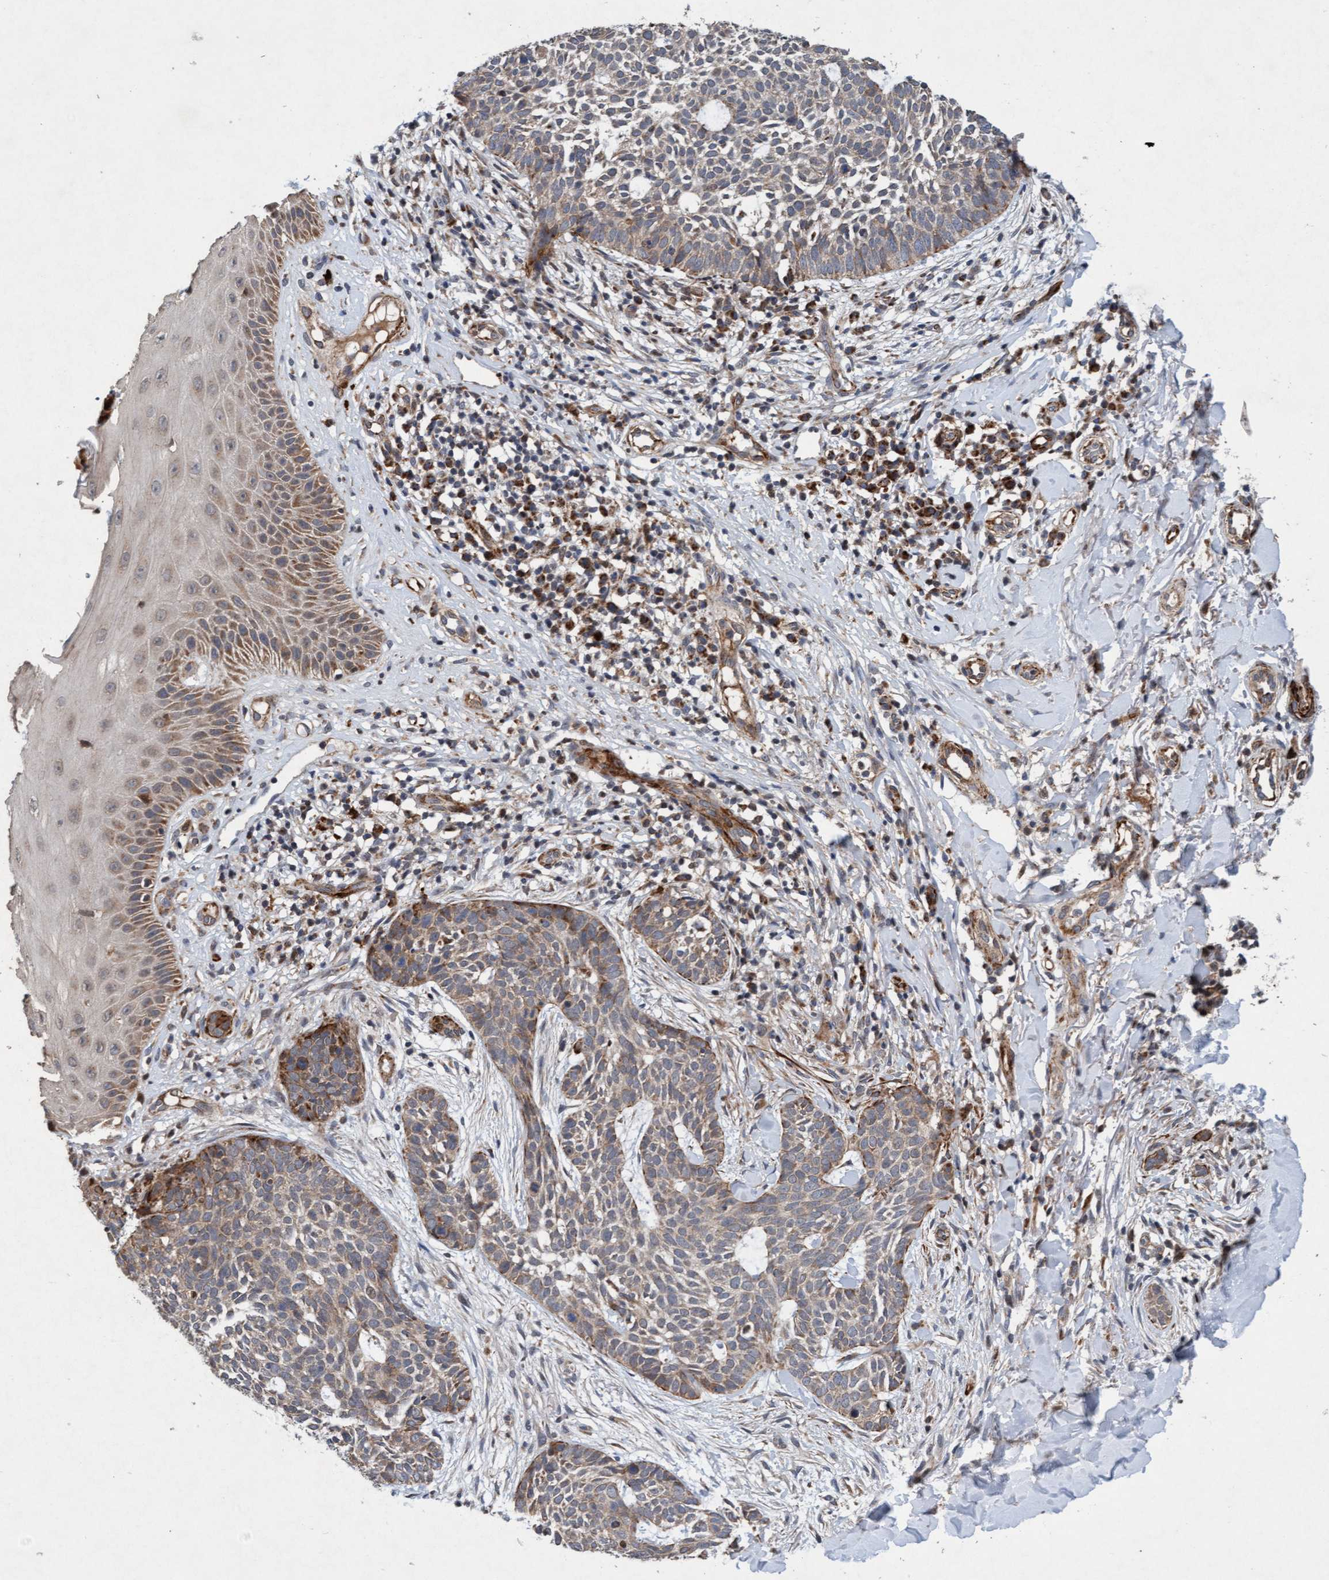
{"staining": {"intensity": "moderate", "quantity": "25%-75%", "location": "cytoplasmic/membranous"}, "tissue": "skin cancer", "cell_type": "Tumor cells", "image_type": "cancer", "snomed": [{"axis": "morphology", "description": "Normal tissue, NOS"}, {"axis": "morphology", "description": "Basal cell carcinoma"}, {"axis": "topography", "description": "Skin"}], "caption": "Brown immunohistochemical staining in human skin cancer shows moderate cytoplasmic/membranous staining in approximately 25%-75% of tumor cells. The staining was performed using DAB to visualize the protein expression in brown, while the nuclei were stained in blue with hematoxylin (Magnification: 20x).", "gene": "TMEM70", "patient": {"sex": "male", "age": 67}}